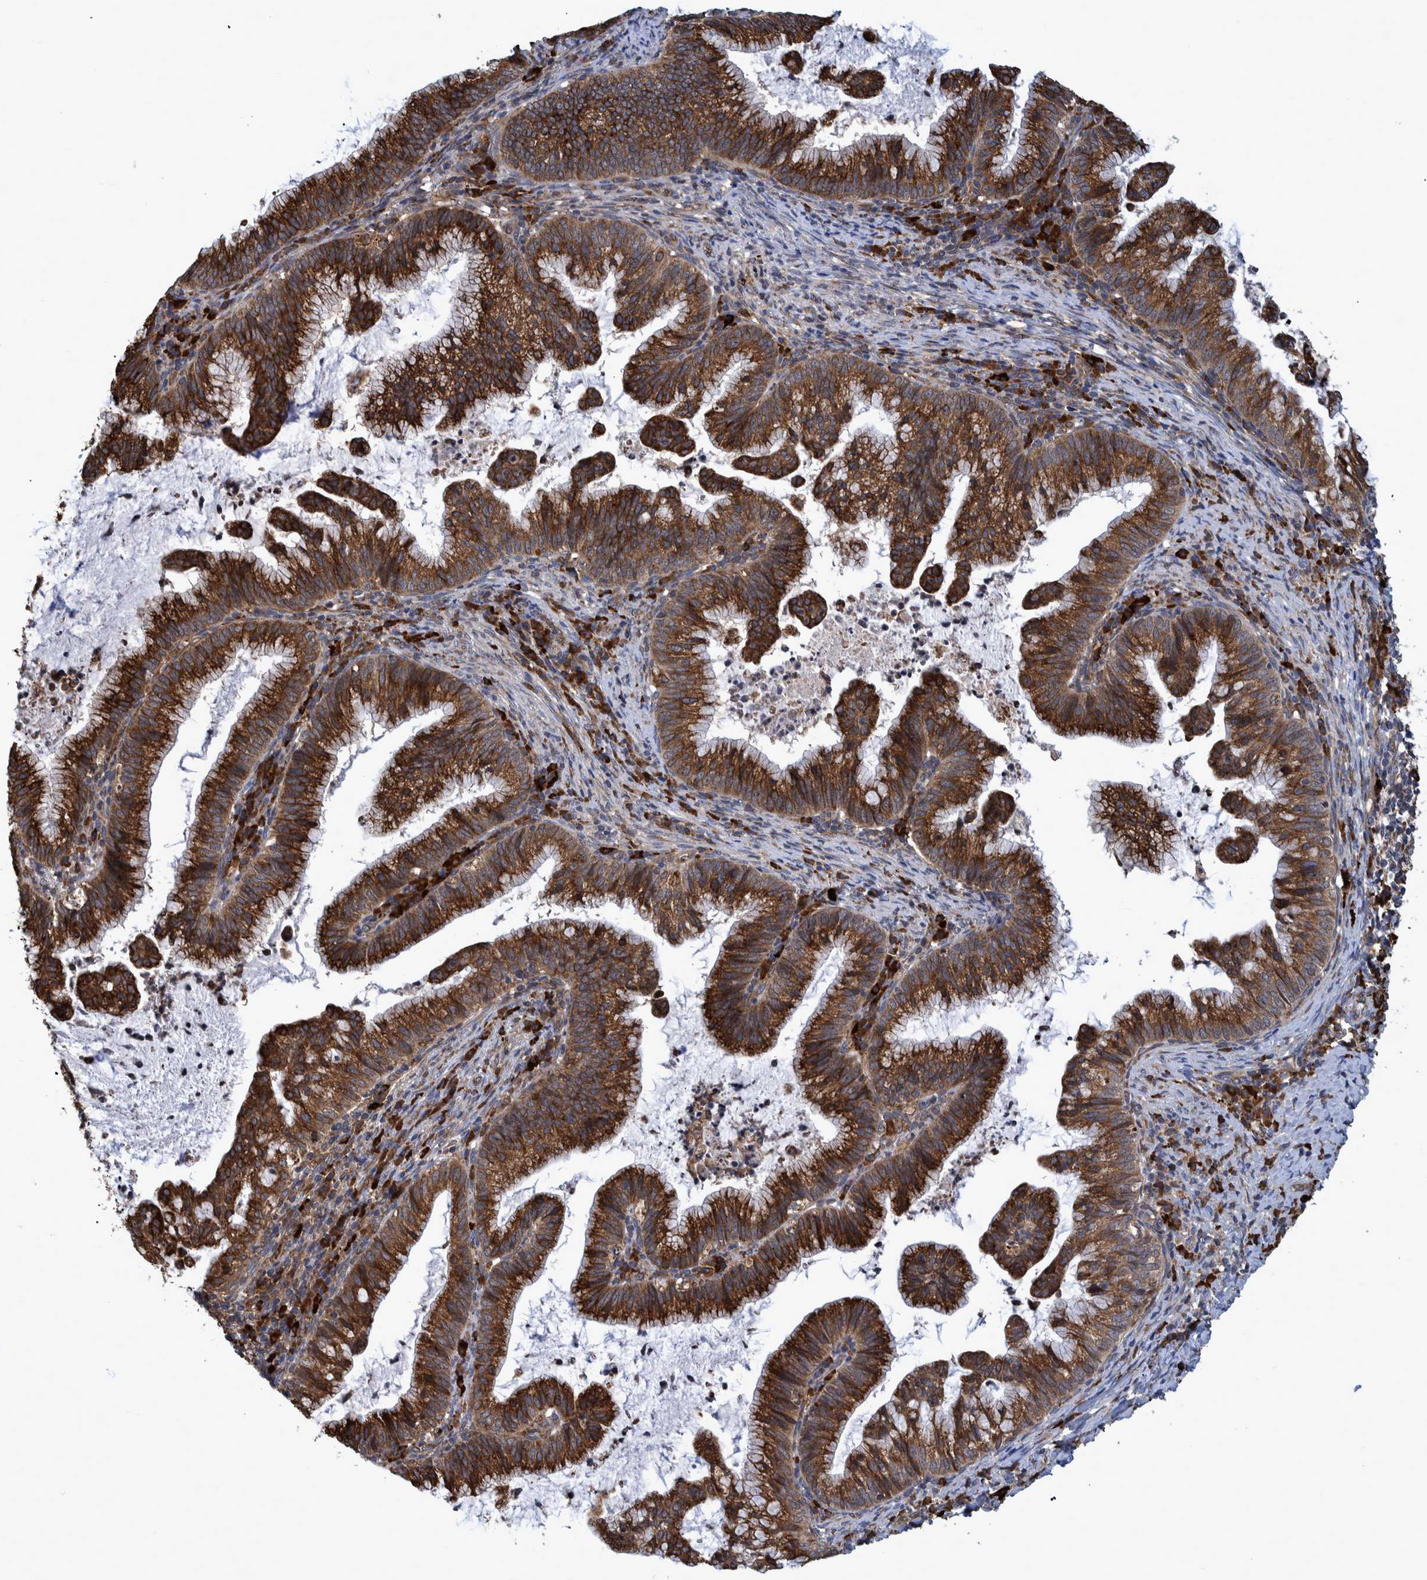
{"staining": {"intensity": "strong", "quantity": ">75%", "location": "cytoplasmic/membranous"}, "tissue": "cervical cancer", "cell_type": "Tumor cells", "image_type": "cancer", "snomed": [{"axis": "morphology", "description": "Adenocarcinoma, NOS"}, {"axis": "topography", "description": "Cervix"}], "caption": "Brown immunohistochemical staining in cervical adenocarcinoma shows strong cytoplasmic/membranous staining in about >75% of tumor cells.", "gene": "SPAG5", "patient": {"sex": "female", "age": 36}}